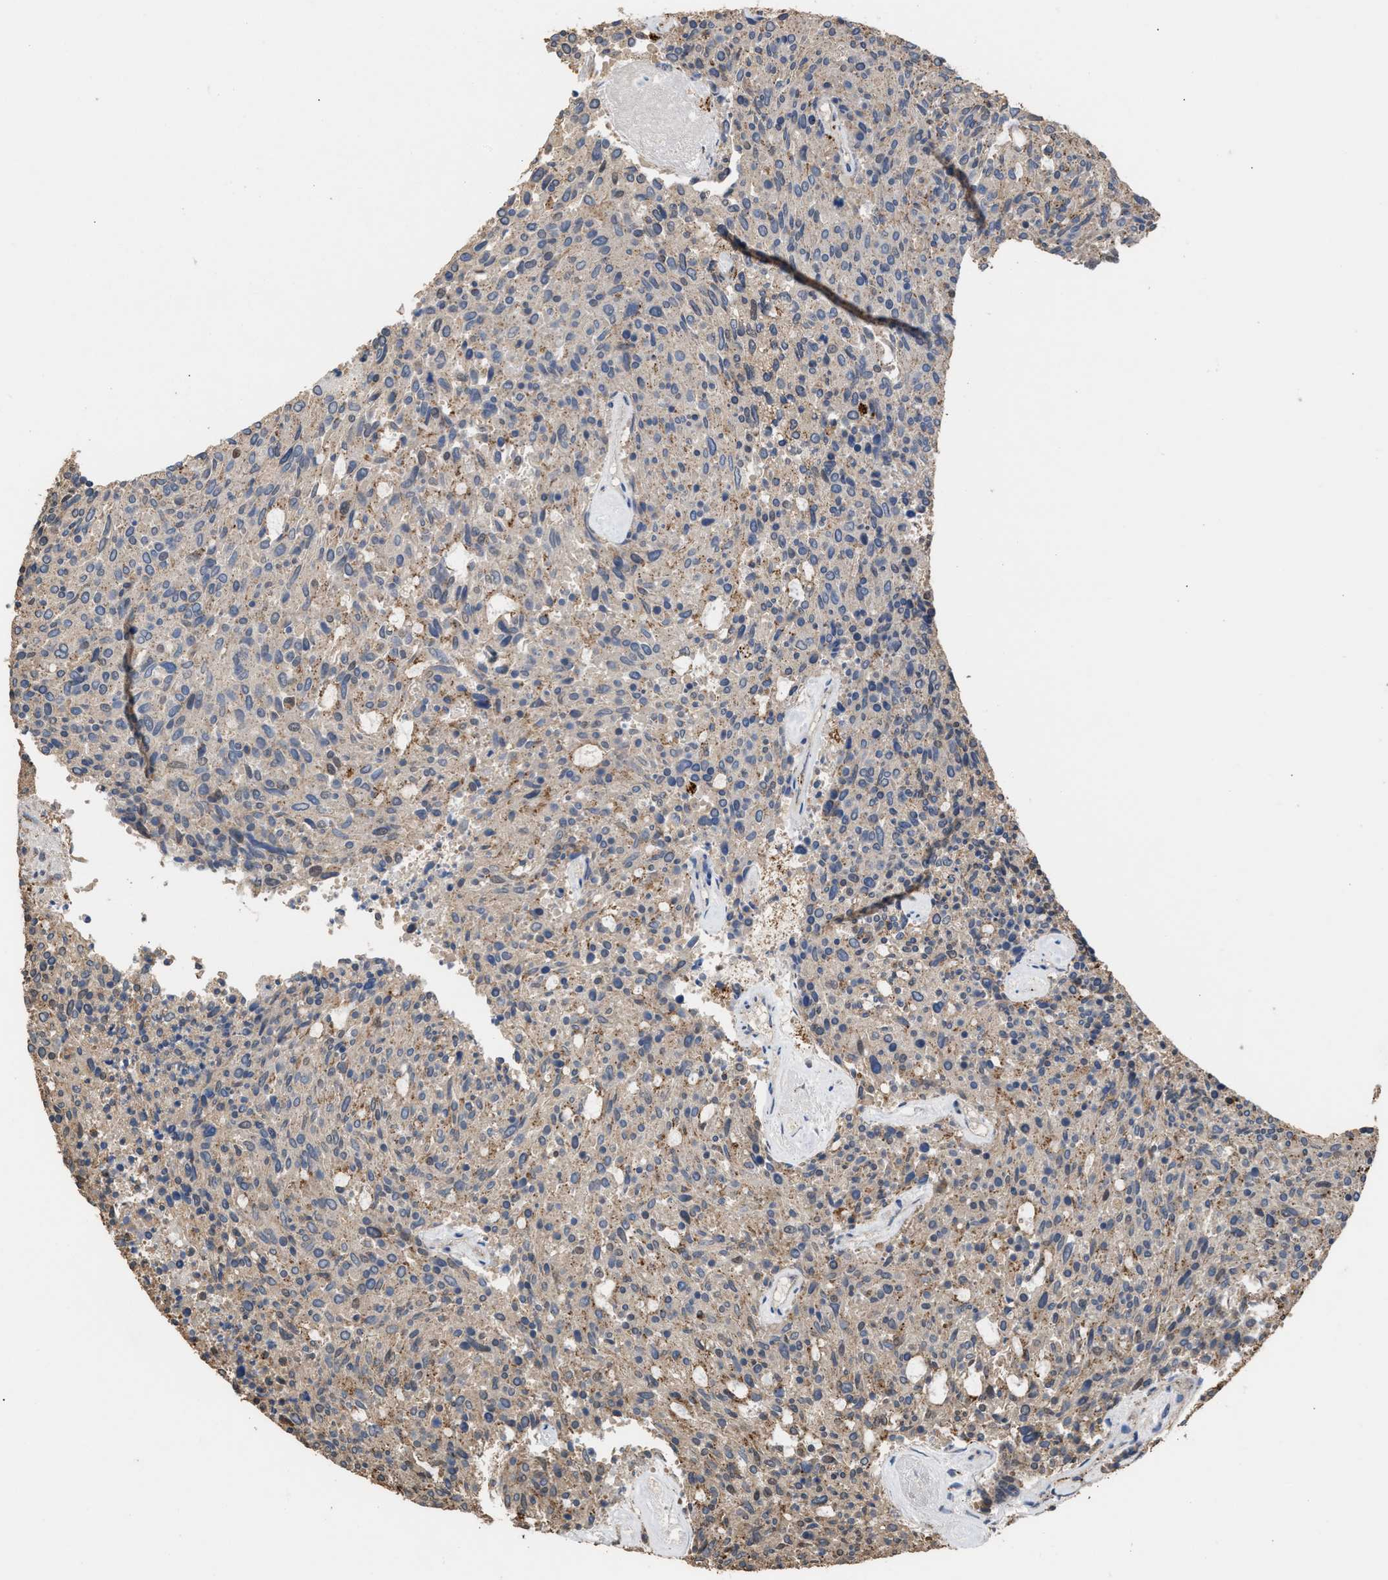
{"staining": {"intensity": "weak", "quantity": "<25%", "location": "cytoplasmic/membranous"}, "tissue": "carcinoid", "cell_type": "Tumor cells", "image_type": "cancer", "snomed": [{"axis": "morphology", "description": "Carcinoid, malignant, NOS"}, {"axis": "topography", "description": "Pancreas"}], "caption": "The photomicrograph shows no significant staining in tumor cells of carcinoid.", "gene": "ELMO3", "patient": {"sex": "female", "age": 54}}